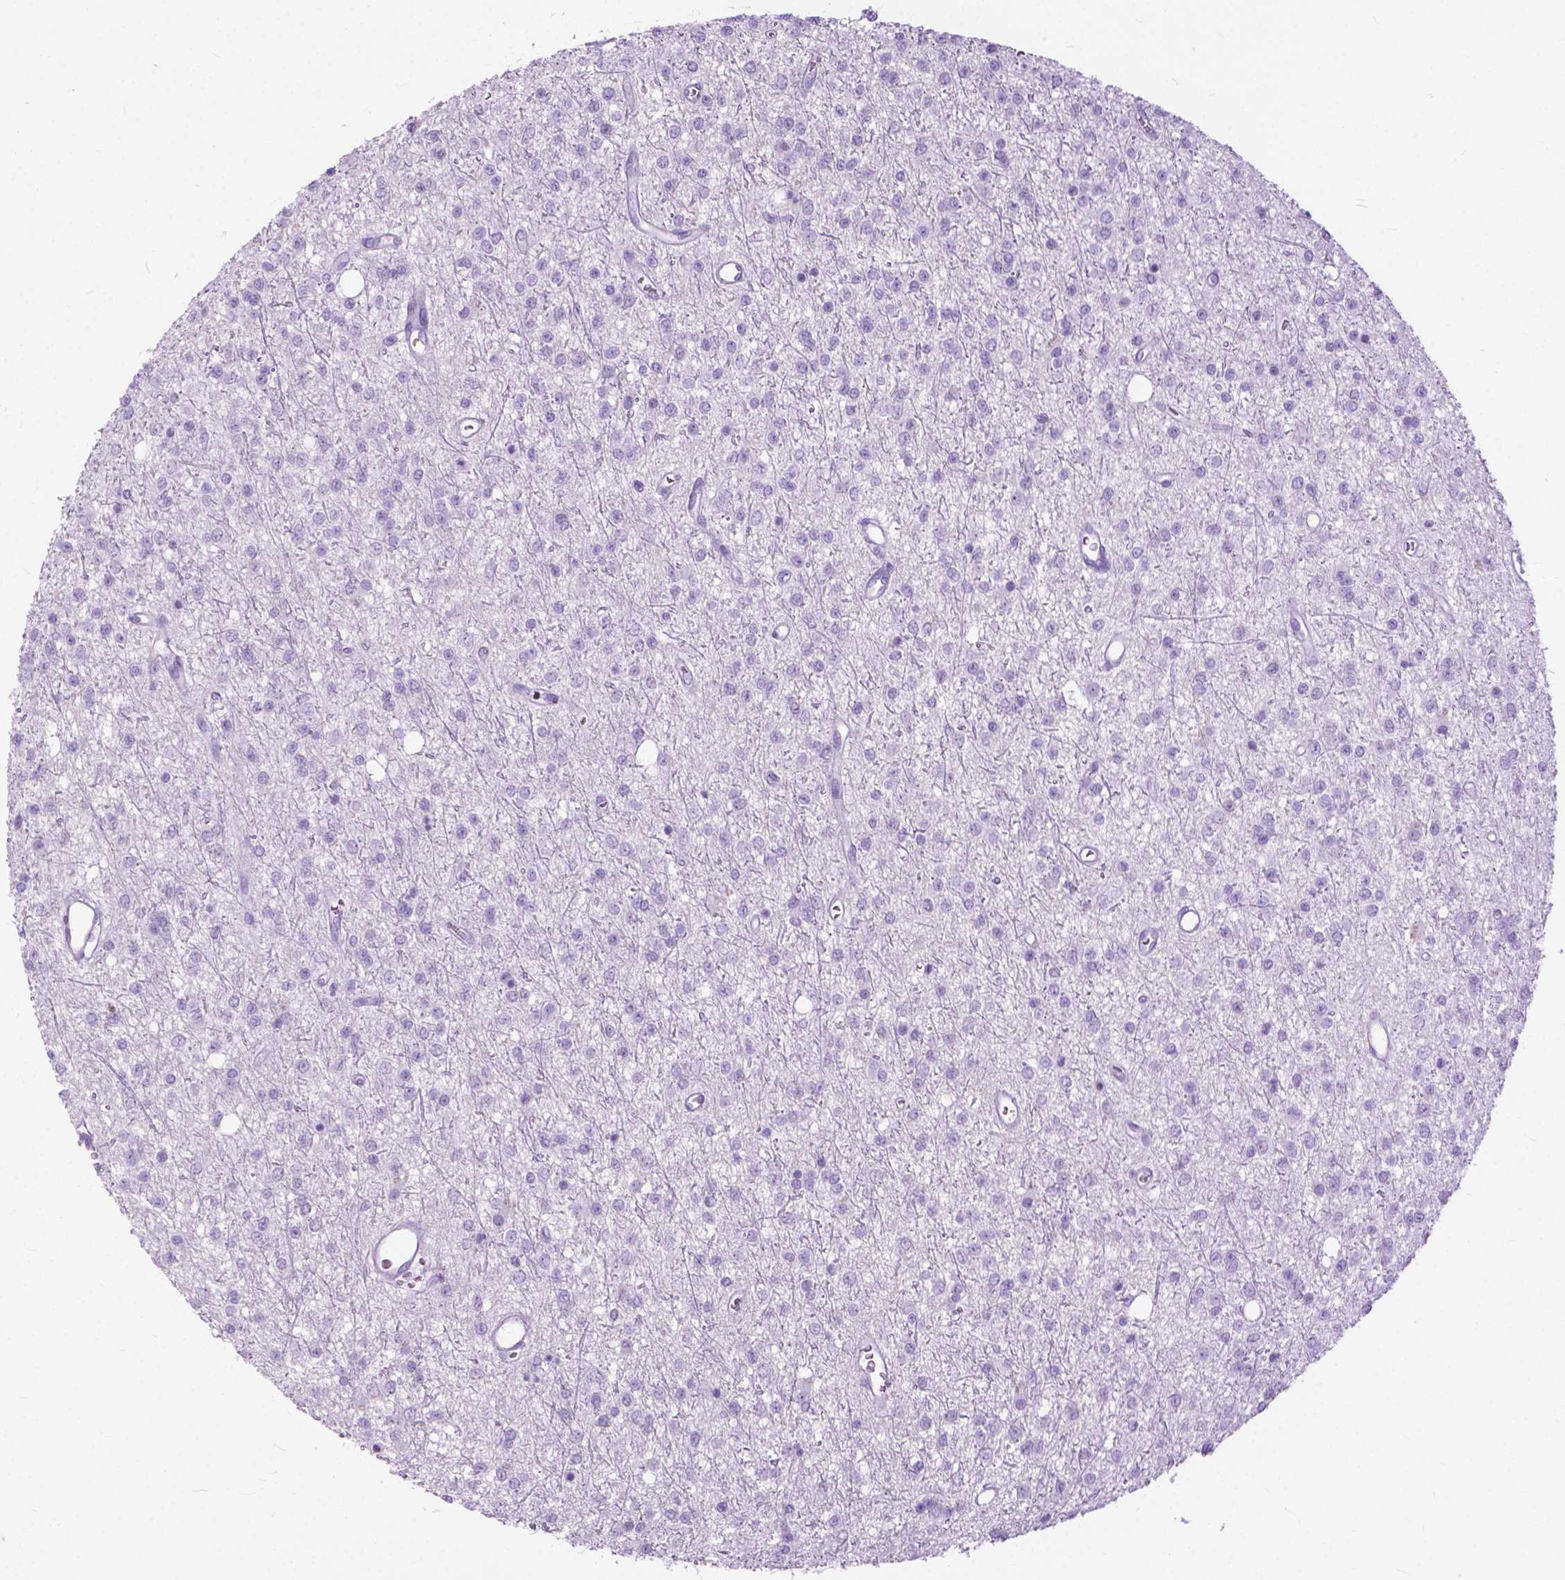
{"staining": {"intensity": "negative", "quantity": "none", "location": "none"}, "tissue": "glioma", "cell_type": "Tumor cells", "image_type": "cancer", "snomed": [{"axis": "morphology", "description": "Glioma, malignant, Low grade"}, {"axis": "topography", "description": "Brain"}], "caption": "Glioma was stained to show a protein in brown. There is no significant staining in tumor cells.", "gene": "HTR2B", "patient": {"sex": "female", "age": 45}}